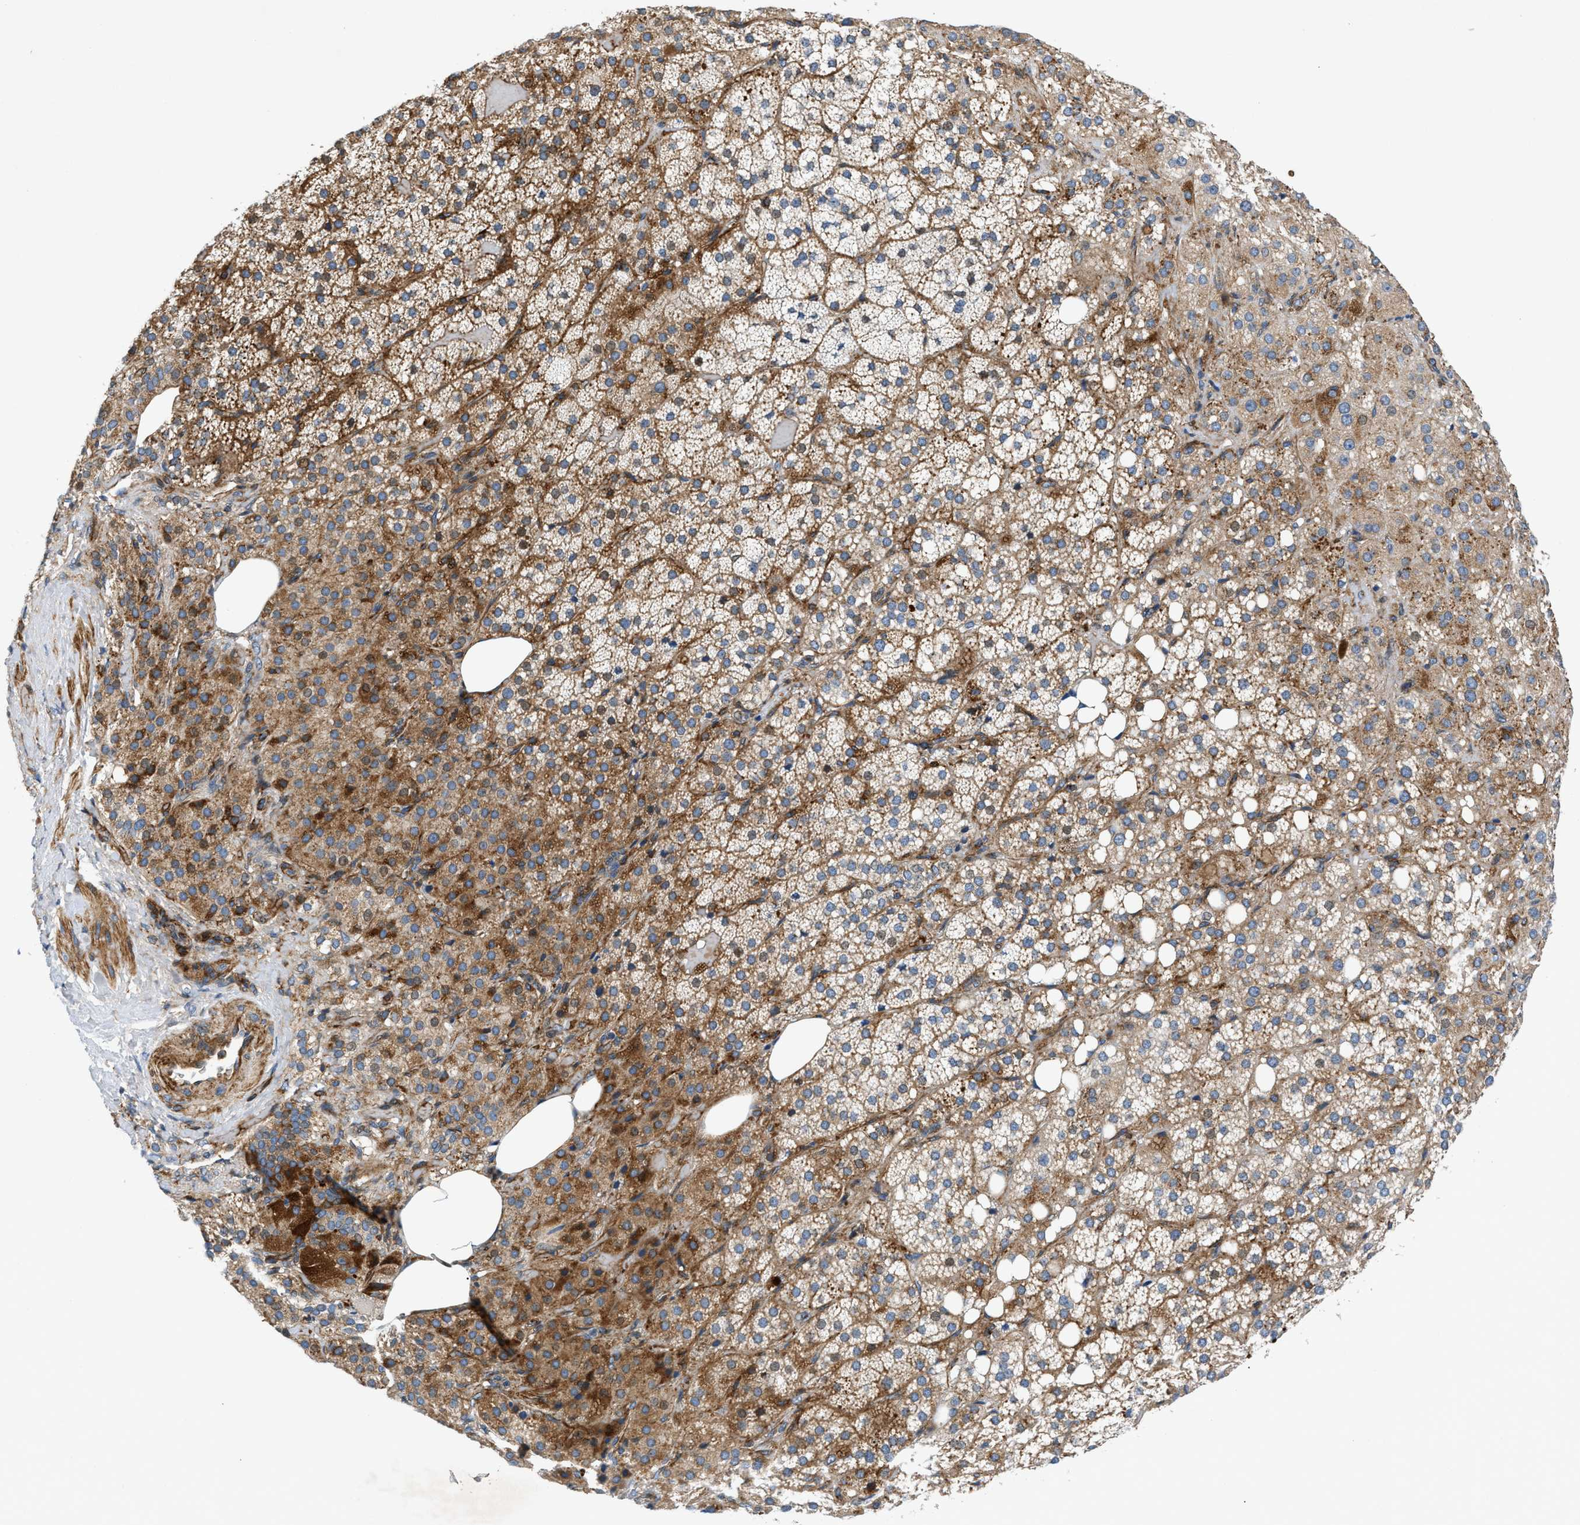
{"staining": {"intensity": "moderate", "quantity": ">75%", "location": "cytoplasmic/membranous"}, "tissue": "adrenal gland", "cell_type": "Glandular cells", "image_type": "normal", "snomed": [{"axis": "morphology", "description": "Normal tissue, NOS"}, {"axis": "topography", "description": "Adrenal gland"}], "caption": "Adrenal gland stained with IHC demonstrates moderate cytoplasmic/membranous staining in about >75% of glandular cells.", "gene": "DHODH", "patient": {"sex": "female", "age": 59}}